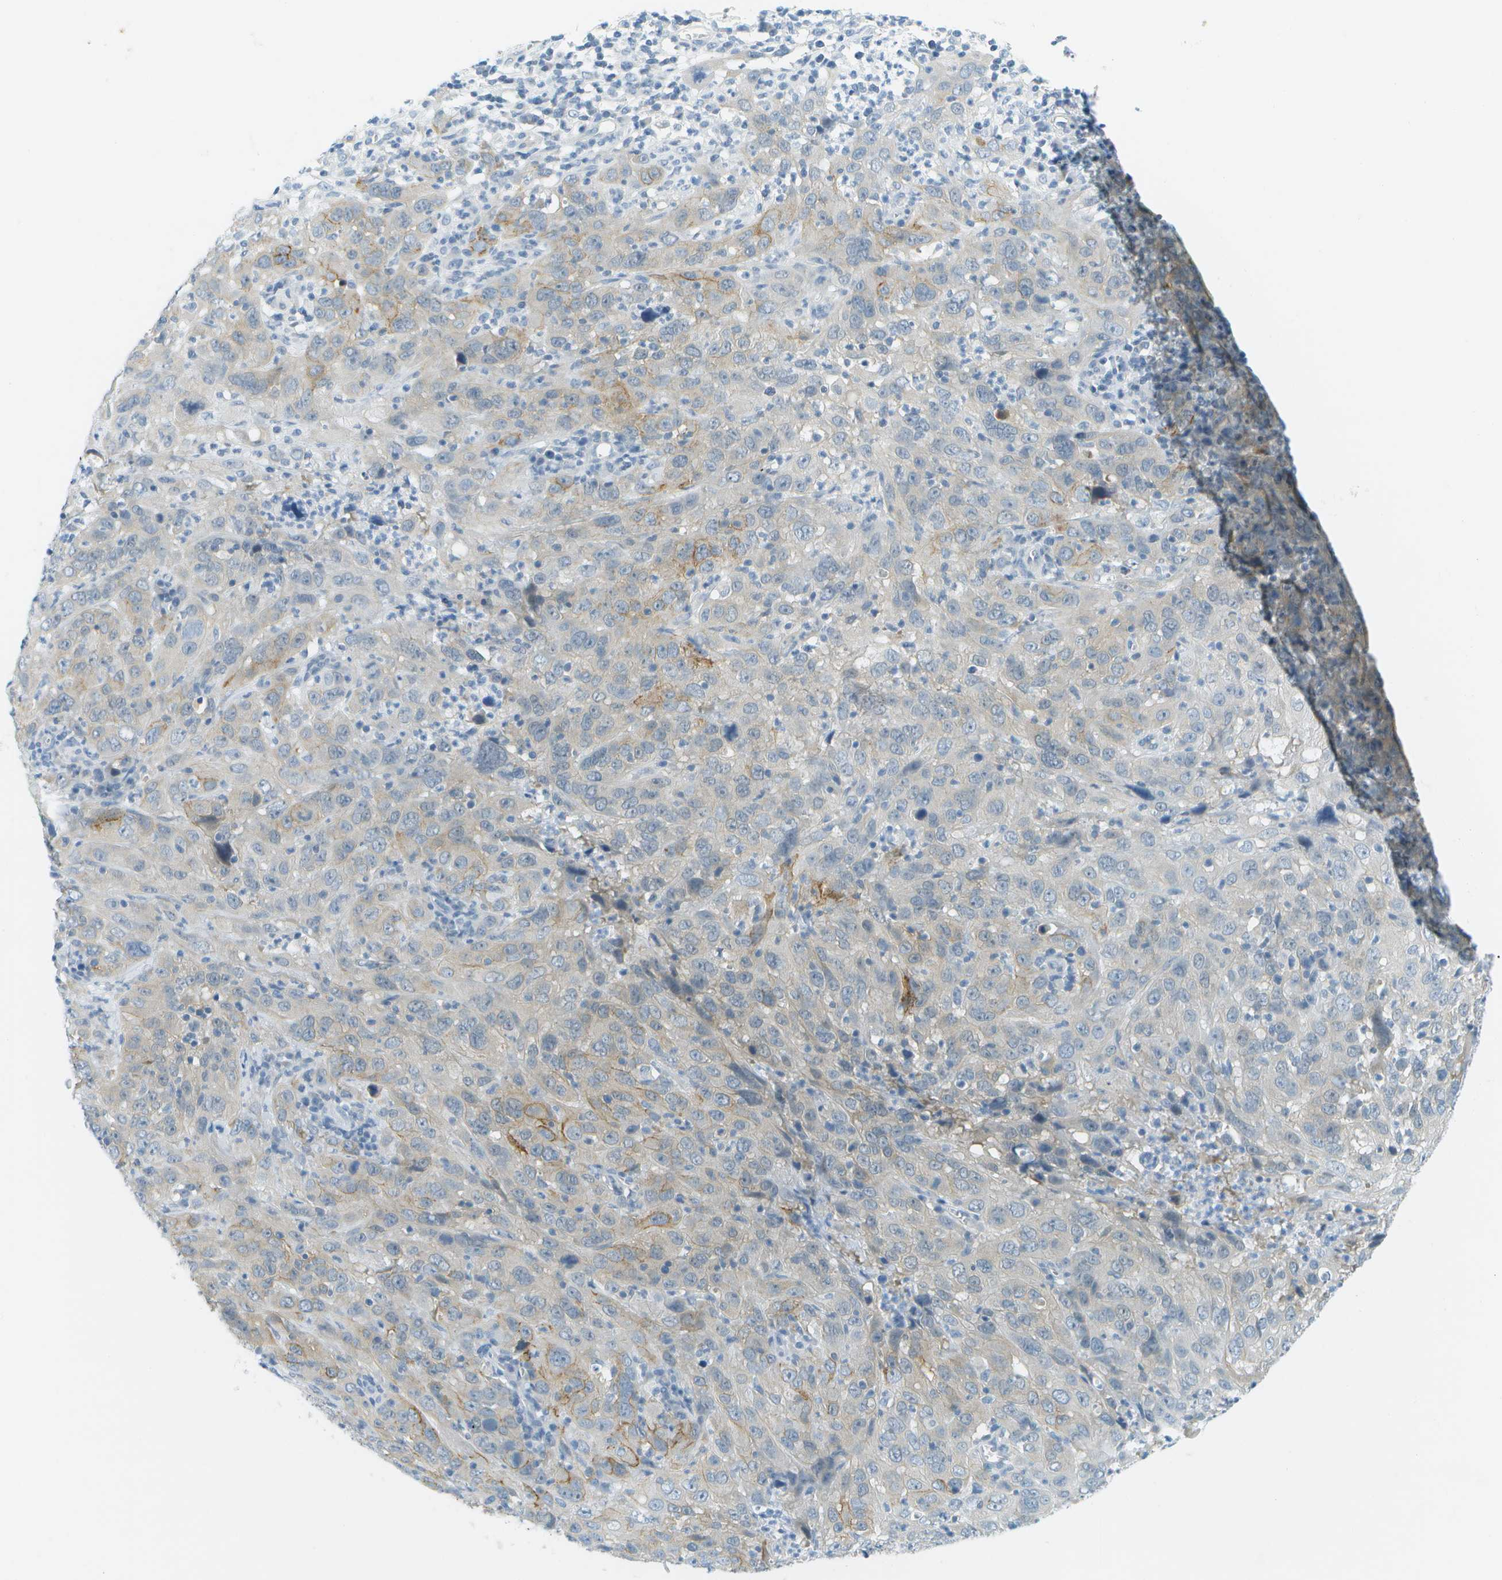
{"staining": {"intensity": "moderate", "quantity": "<25%", "location": "cytoplasmic/membranous"}, "tissue": "cervical cancer", "cell_type": "Tumor cells", "image_type": "cancer", "snomed": [{"axis": "morphology", "description": "Squamous cell carcinoma, NOS"}, {"axis": "topography", "description": "Cervix"}], "caption": "A brown stain shows moderate cytoplasmic/membranous staining of a protein in cervical cancer tumor cells.", "gene": "SMYD5", "patient": {"sex": "female", "age": 32}}